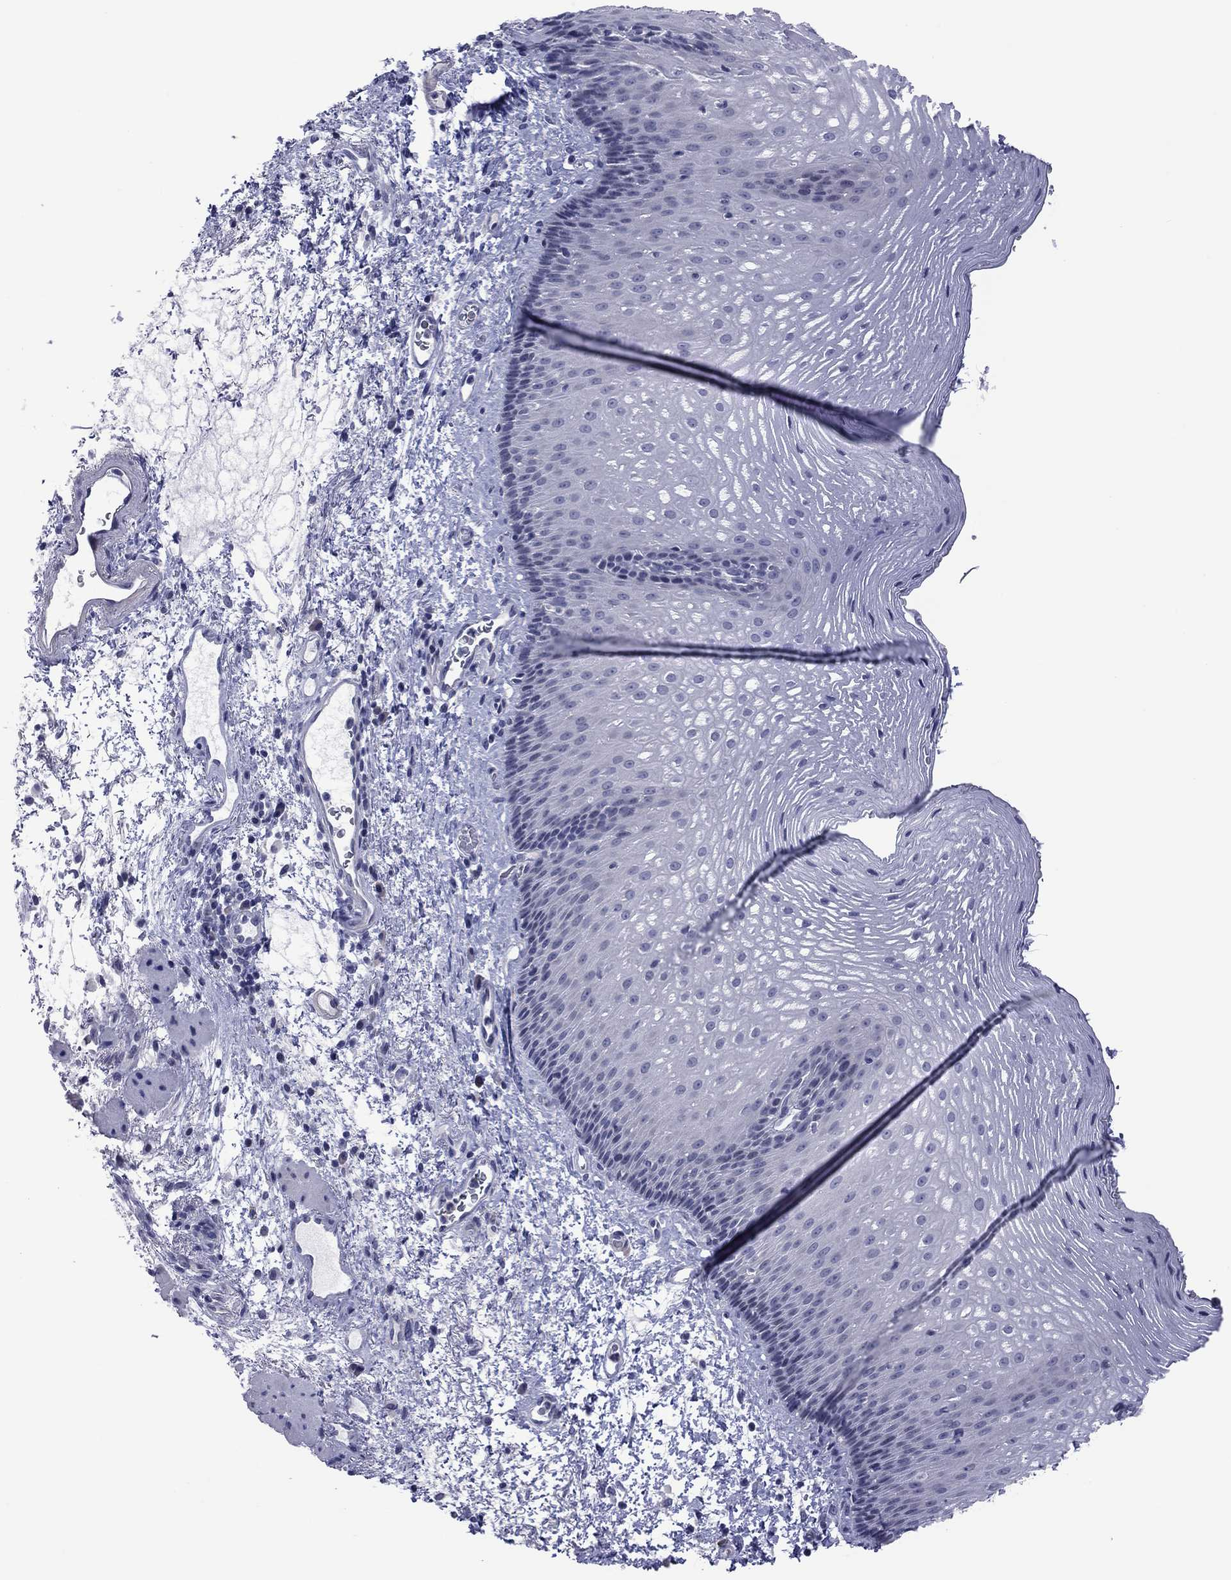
{"staining": {"intensity": "negative", "quantity": "none", "location": "none"}, "tissue": "esophagus", "cell_type": "Squamous epithelial cells", "image_type": "normal", "snomed": [{"axis": "morphology", "description": "Normal tissue, NOS"}, {"axis": "topography", "description": "Esophagus"}], "caption": "An immunohistochemistry image of unremarkable esophagus is shown. There is no staining in squamous epithelial cells of esophagus. The staining was performed using DAB (3,3'-diaminobenzidine) to visualize the protein expression in brown, while the nuclei were stained in blue with hematoxylin (Magnification: 20x).", "gene": "POU5F2", "patient": {"sex": "male", "age": 76}}